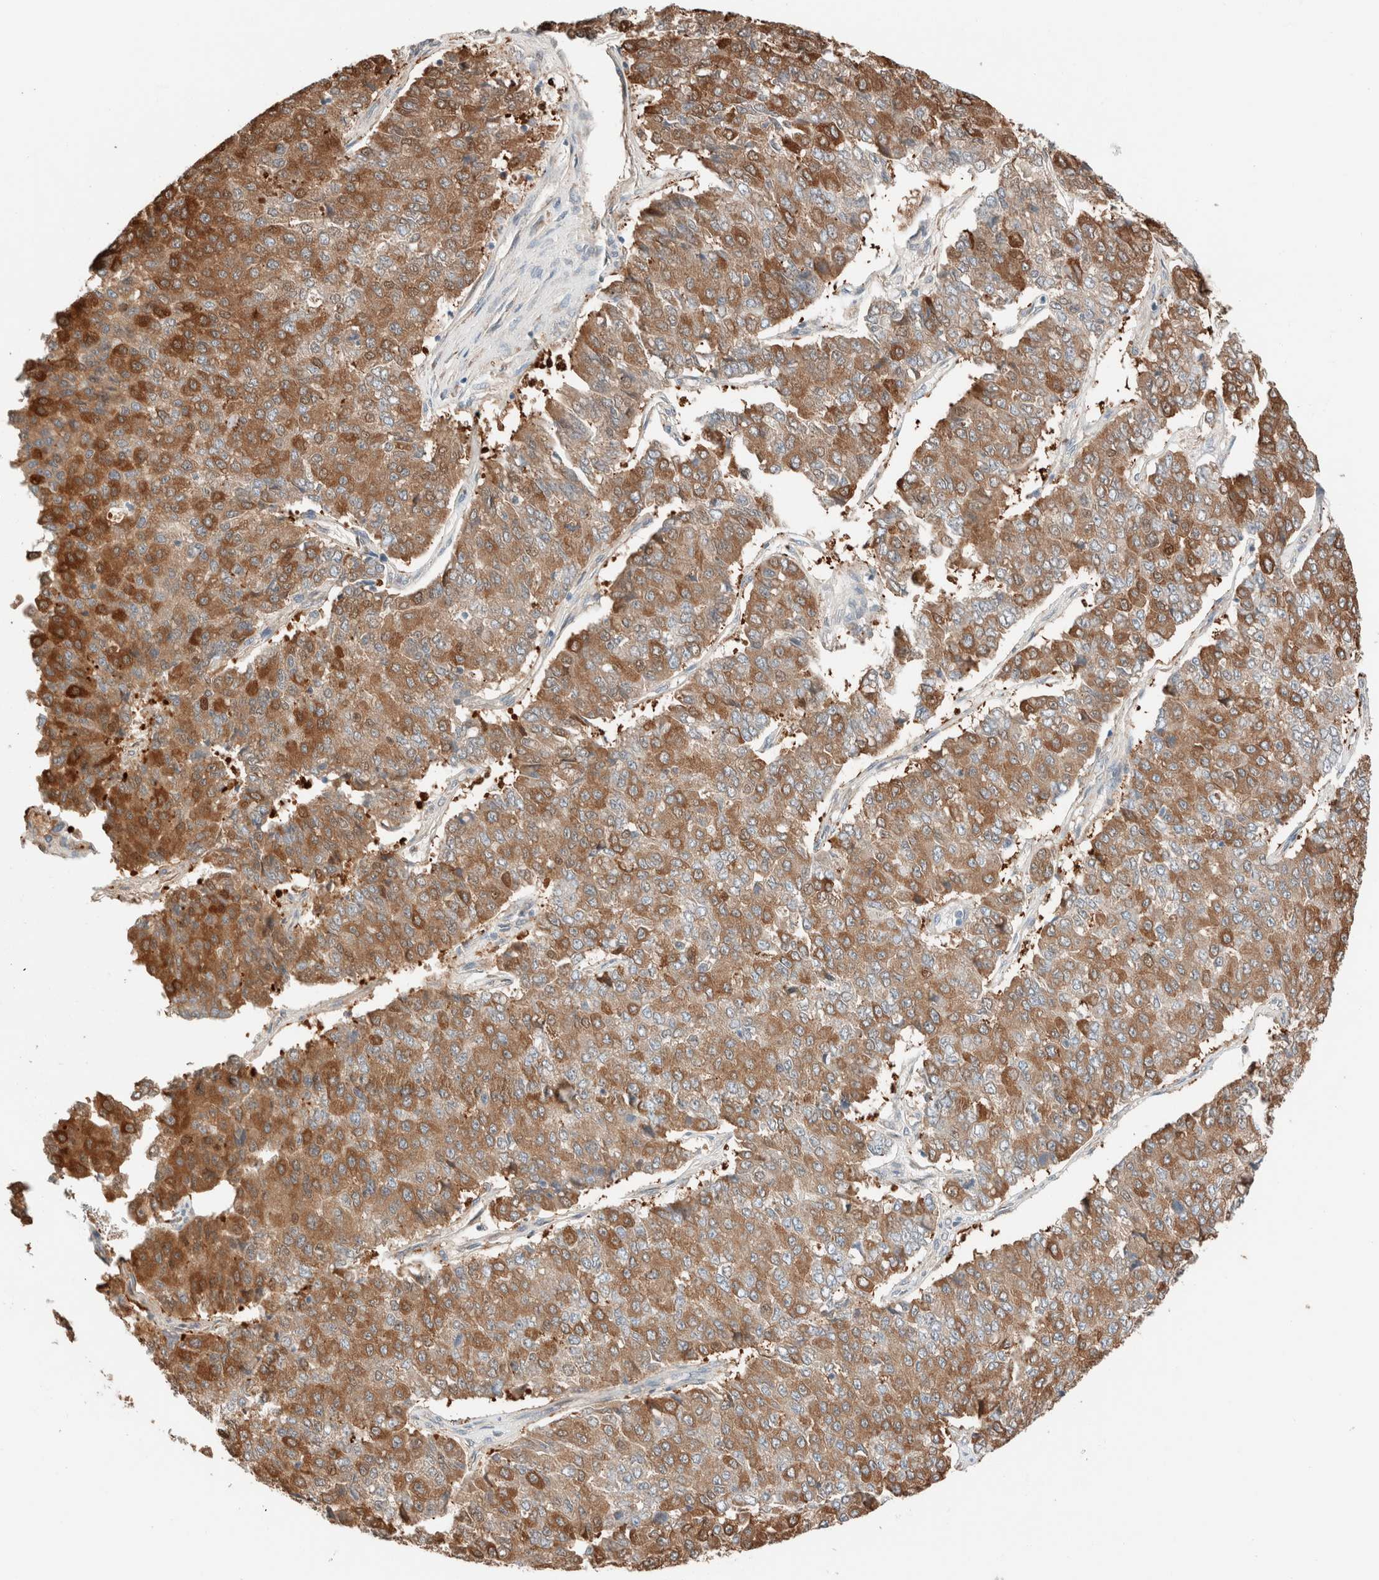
{"staining": {"intensity": "moderate", "quantity": ">75%", "location": "cytoplasmic/membranous"}, "tissue": "pancreatic cancer", "cell_type": "Tumor cells", "image_type": "cancer", "snomed": [{"axis": "morphology", "description": "Adenocarcinoma, NOS"}, {"axis": "topography", "description": "Pancreas"}], "caption": "Immunohistochemical staining of human adenocarcinoma (pancreatic) exhibits medium levels of moderate cytoplasmic/membranous protein expression in approximately >75% of tumor cells.", "gene": "PCM1", "patient": {"sex": "male", "age": 50}}